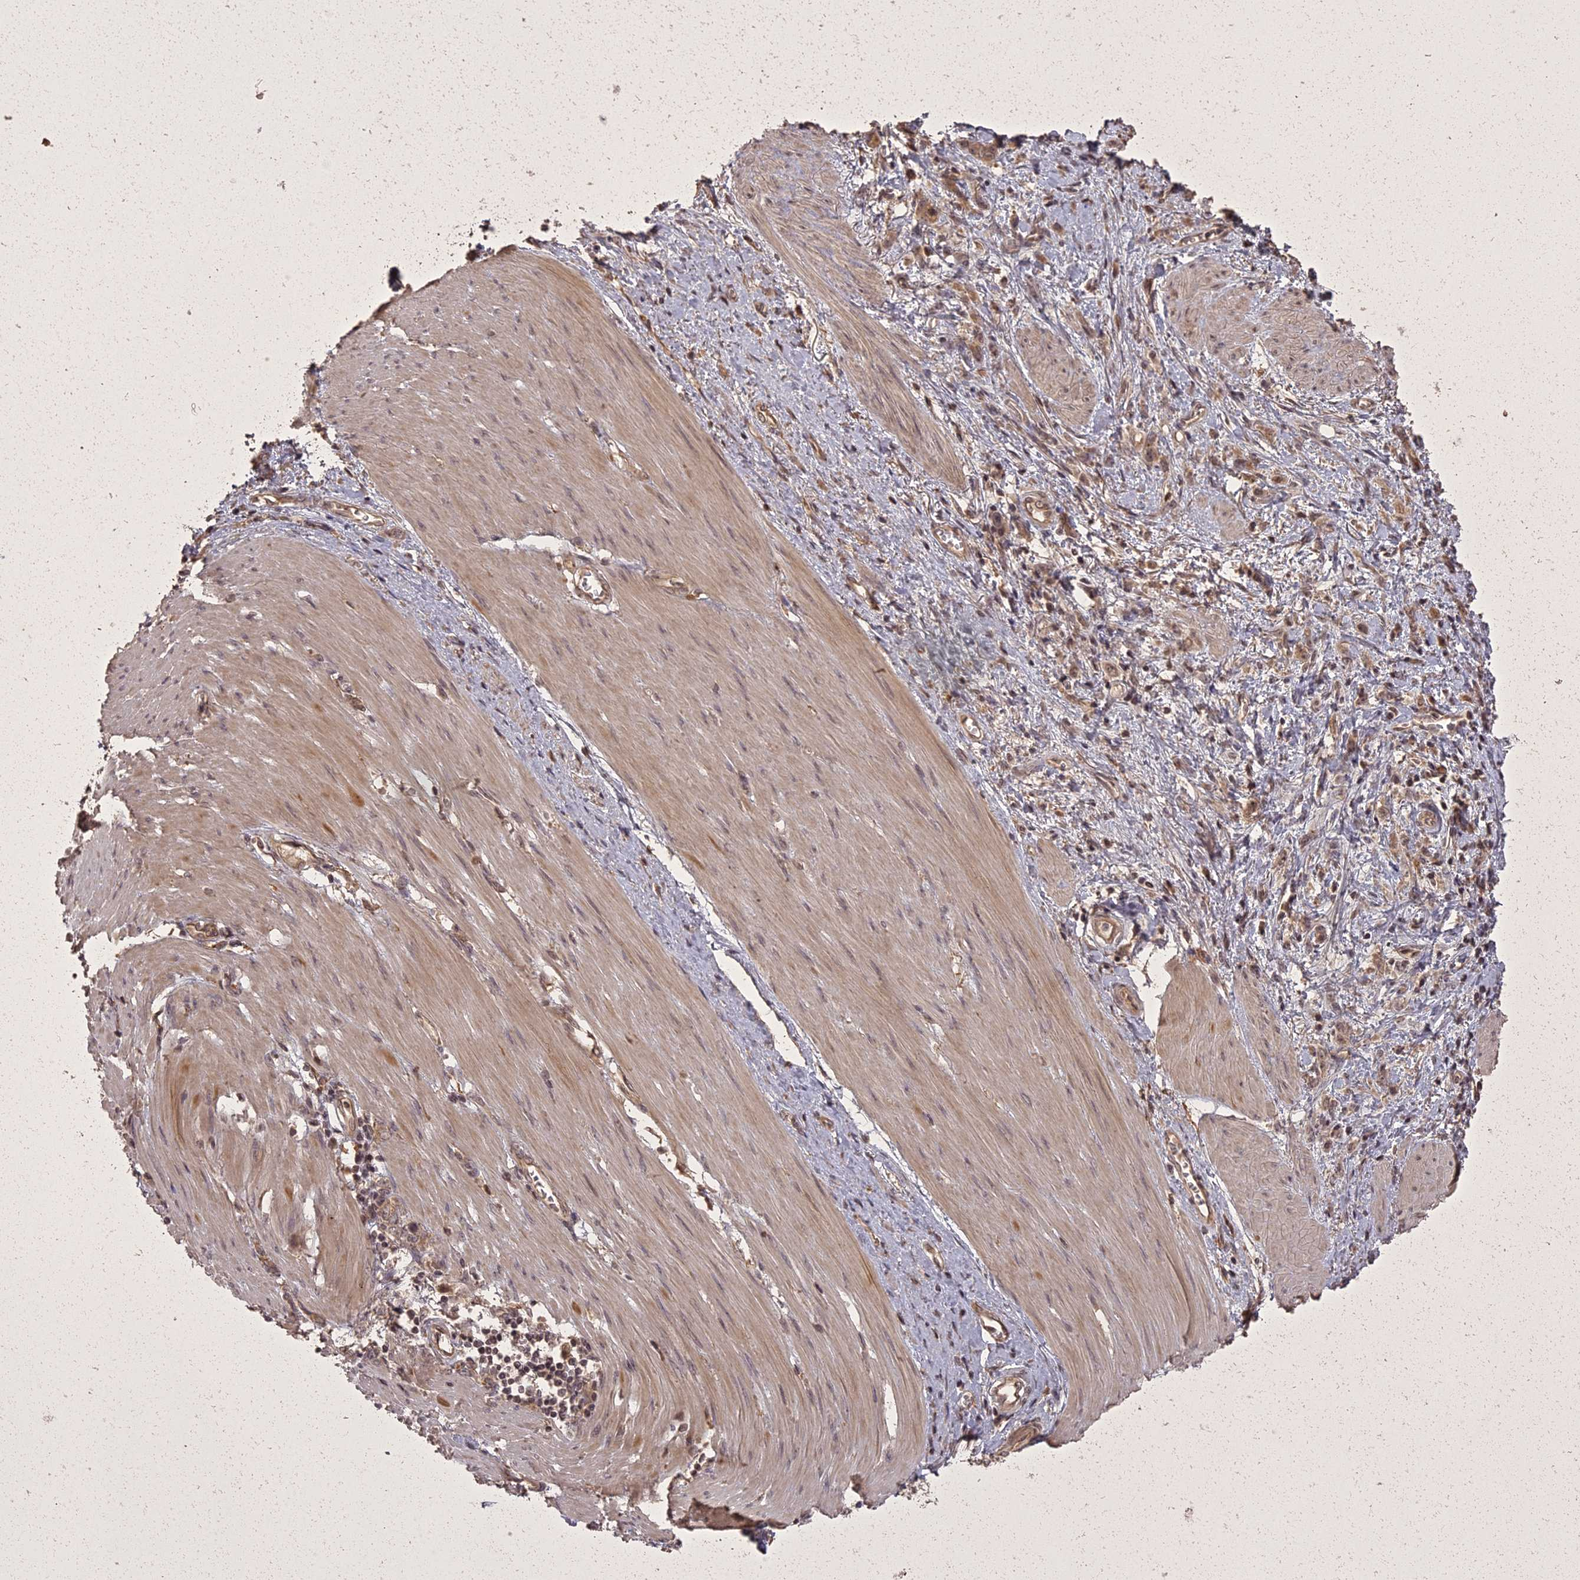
{"staining": {"intensity": "moderate", "quantity": "25%-75%", "location": "cytoplasmic/membranous,nuclear"}, "tissue": "stomach cancer", "cell_type": "Tumor cells", "image_type": "cancer", "snomed": [{"axis": "morphology", "description": "Adenocarcinoma, NOS"}, {"axis": "topography", "description": "Stomach"}], "caption": "Adenocarcinoma (stomach) tissue reveals moderate cytoplasmic/membranous and nuclear positivity in approximately 25%-75% of tumor cells, visualized by immunohistochemistry.", "gene": "ING5", "patient": {"sex": "female", "age": 76}}